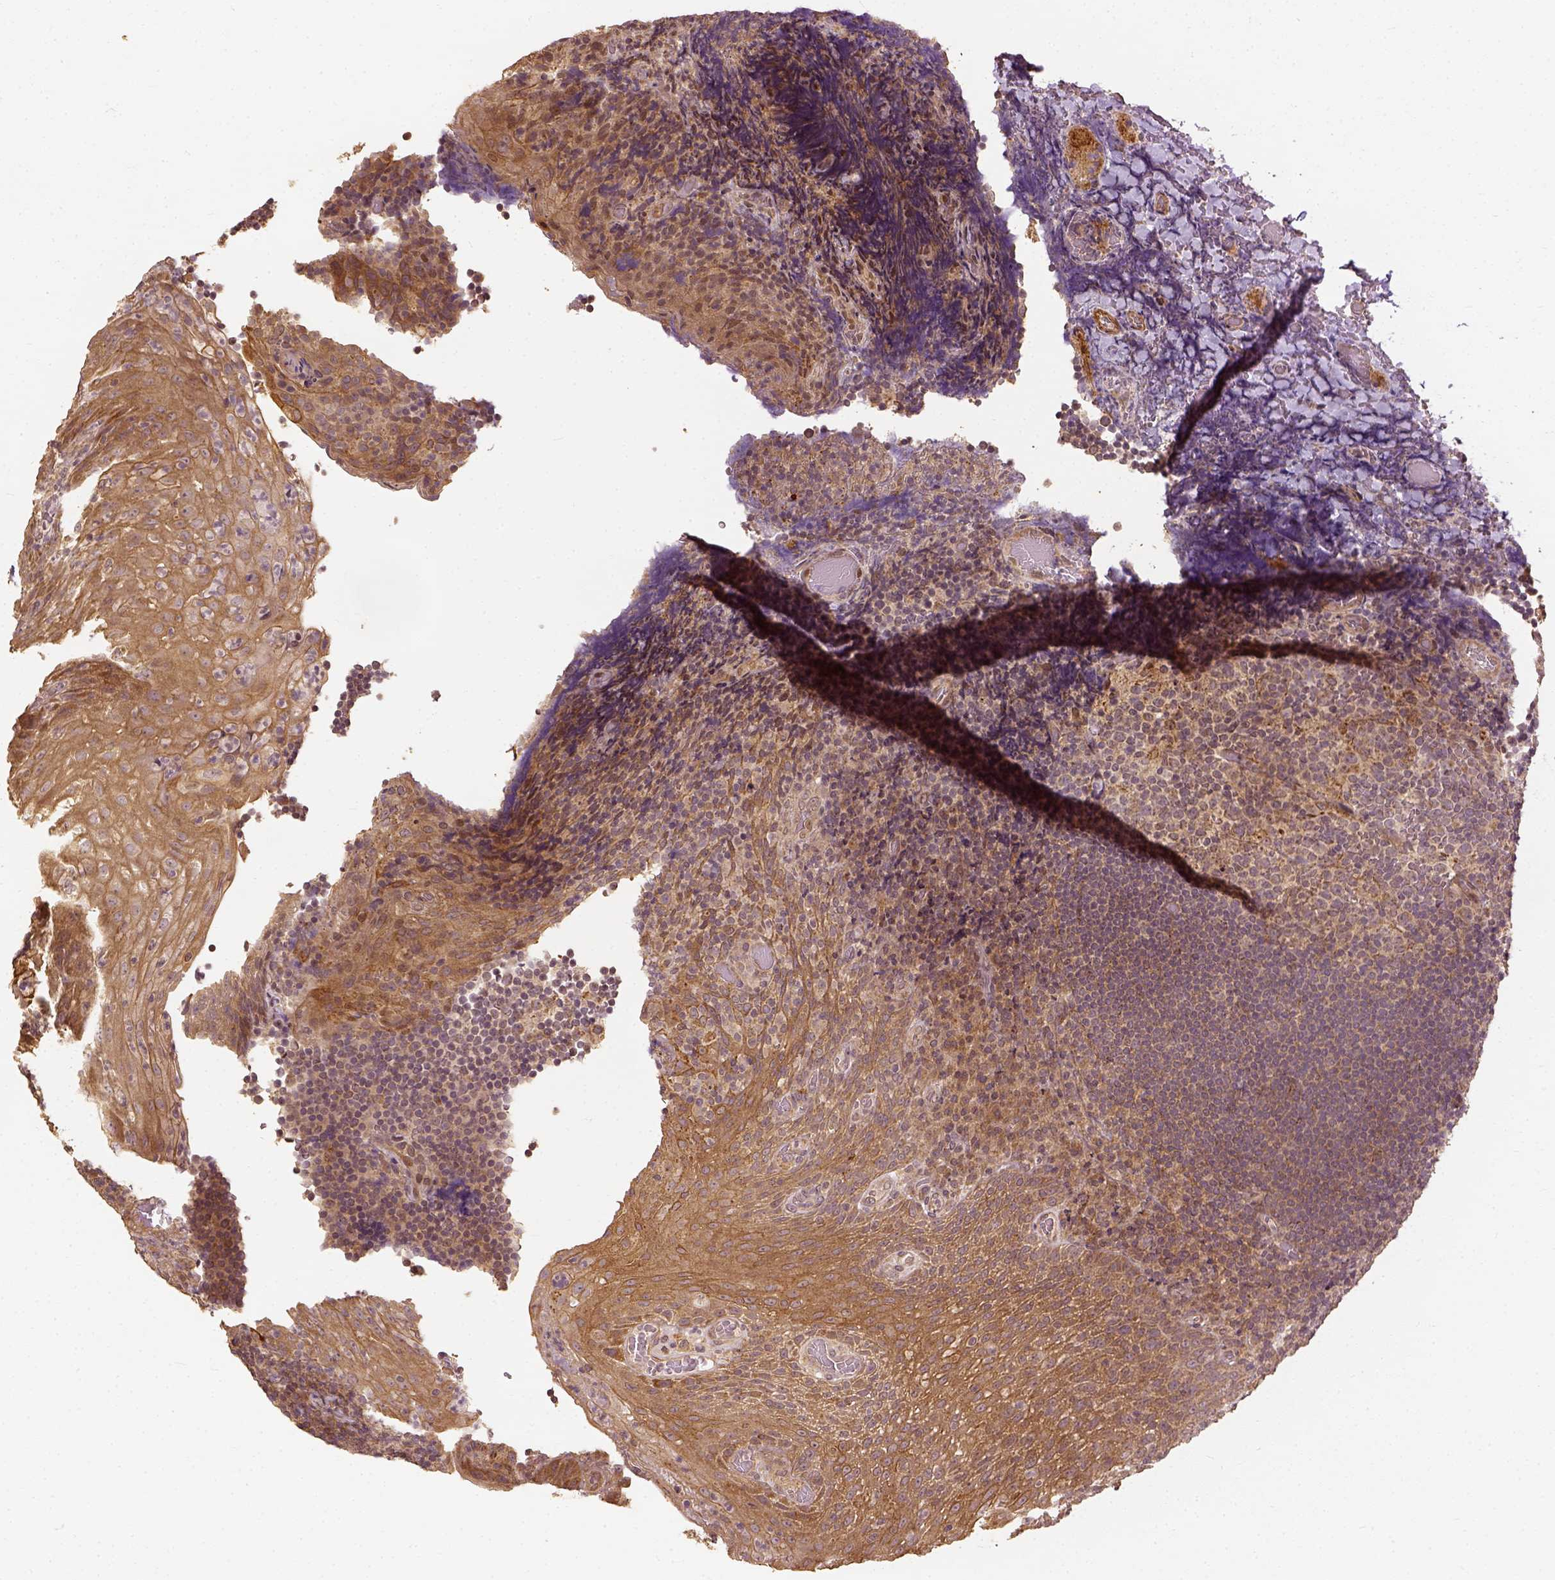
{"staining": {"intensity": "moderate", "quantity": ">75%", "location": "cytoplasmic/membranous"}, "tissue": "tonsil", "cell_type": "Germinal center cells", "image_type": "normal", "snomed": [{"axis": "morphology", "description": "Normal tissue, NOS"}, {"axis": "topography", "description": "Tonsil"}], "caption": "Brown immunohistochemical staining in benign tonsil reveals moderate cytoplasmic/membranous expression in approximately >75% of germinal center cells. The protein of interest is shown in brown color, while the nuclei are stained blue.", "gene": "VEGFA", "patient": {"sex": "male", "age": 17}}